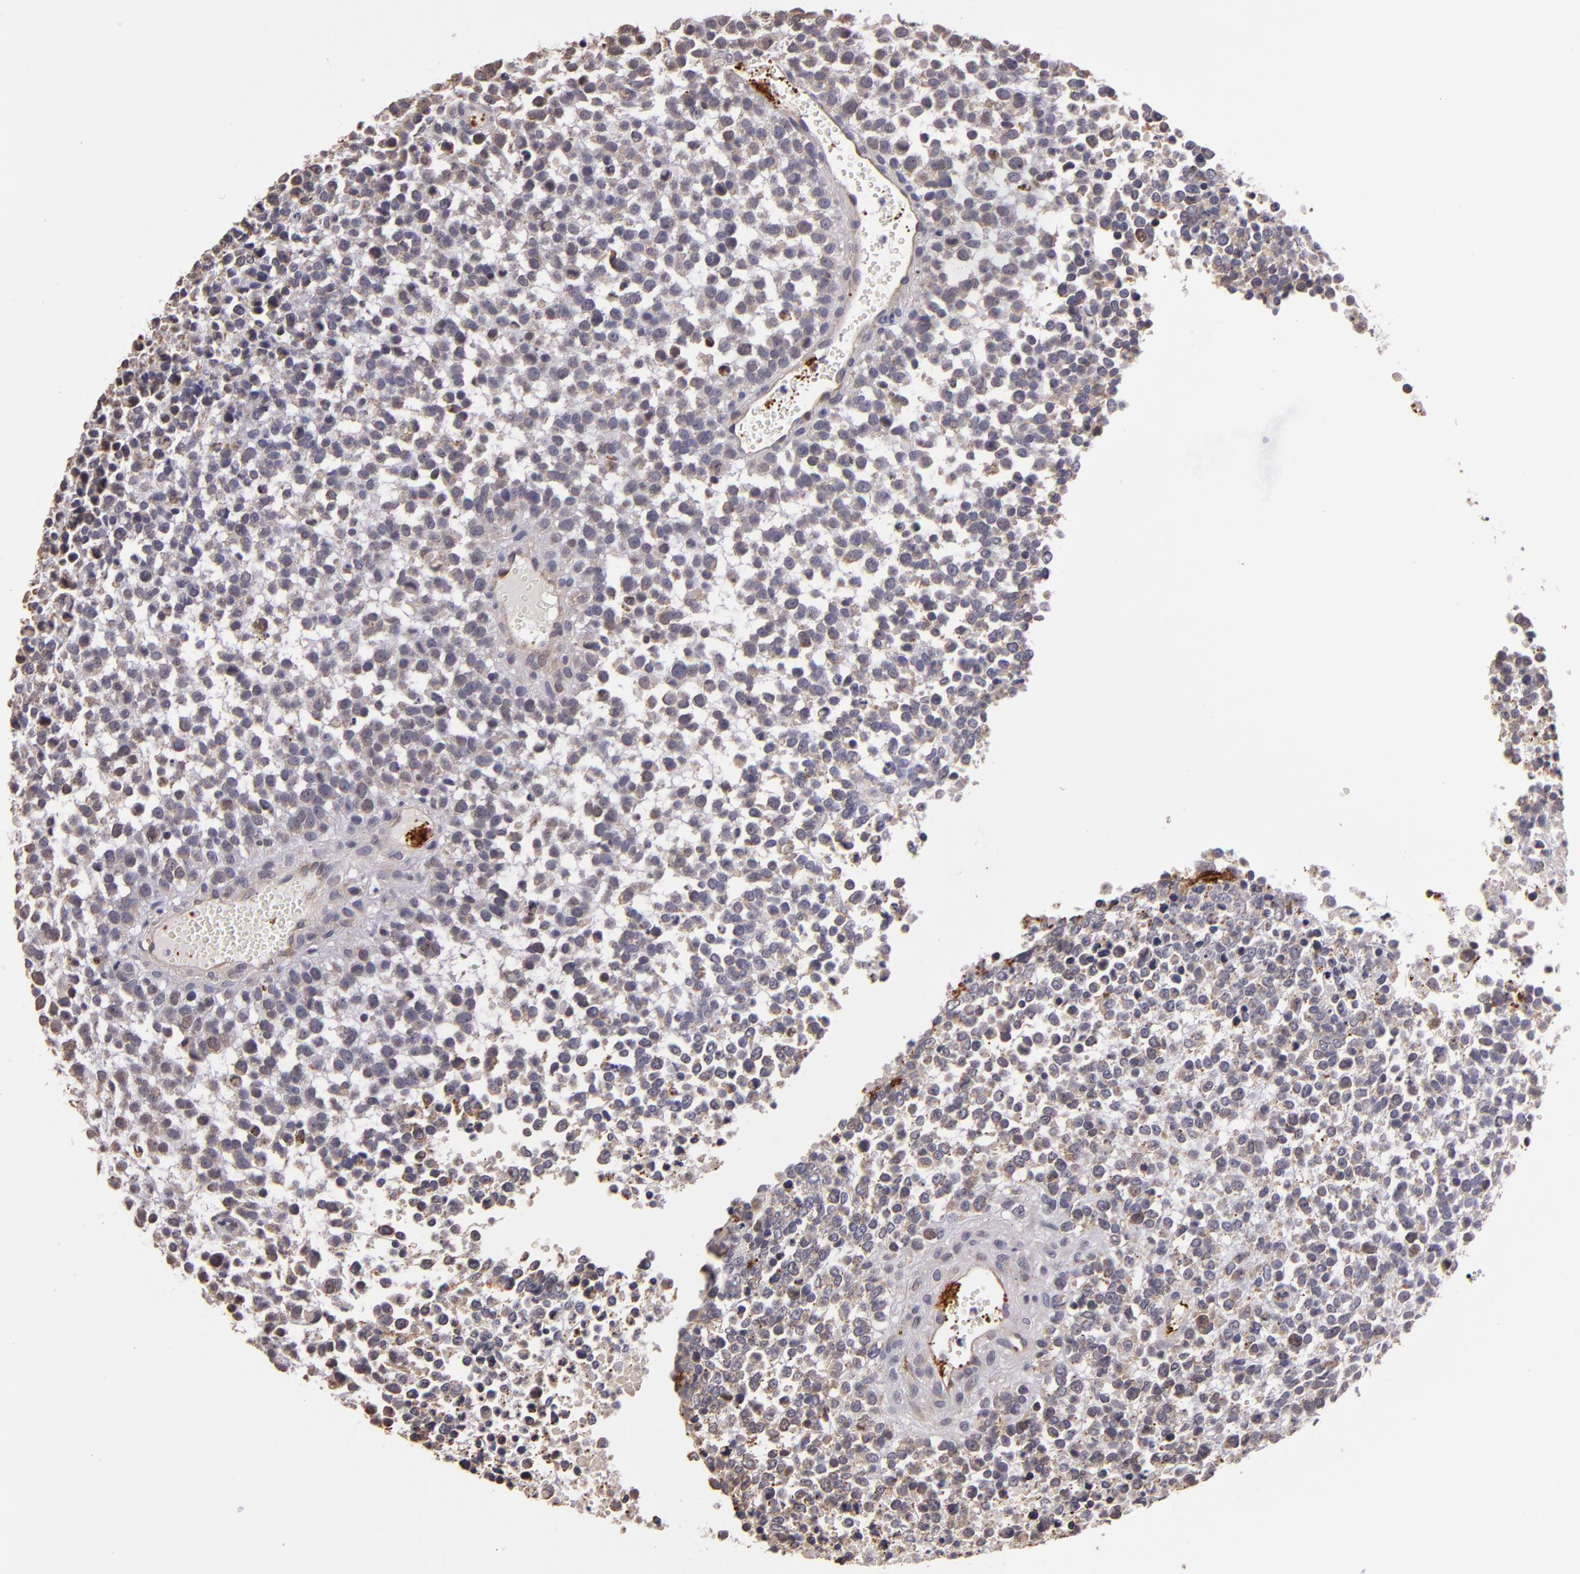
{"staining": {"intensity": "weak", "quantity": "<25%", "location": "cytoplasmic/membranous"}, "tissue": "glioma", "cell_type": "Tumor cells", "image_type": "cancer", "snomed": [{"axis": "morphology", "description": "Glioma, malignant, High grade"}, {"axis": "topography", "description": "Brain"}], "caption": "Immunohistochemical staining of glioma demonstrates no significant staining in tumor cells. (Brightfield microscopy of DAB (3,3'-diaminobenzidine) IHC at high magnification).", "gene": "SYTL4", "patient": {"sex": "male", "age": 66}}